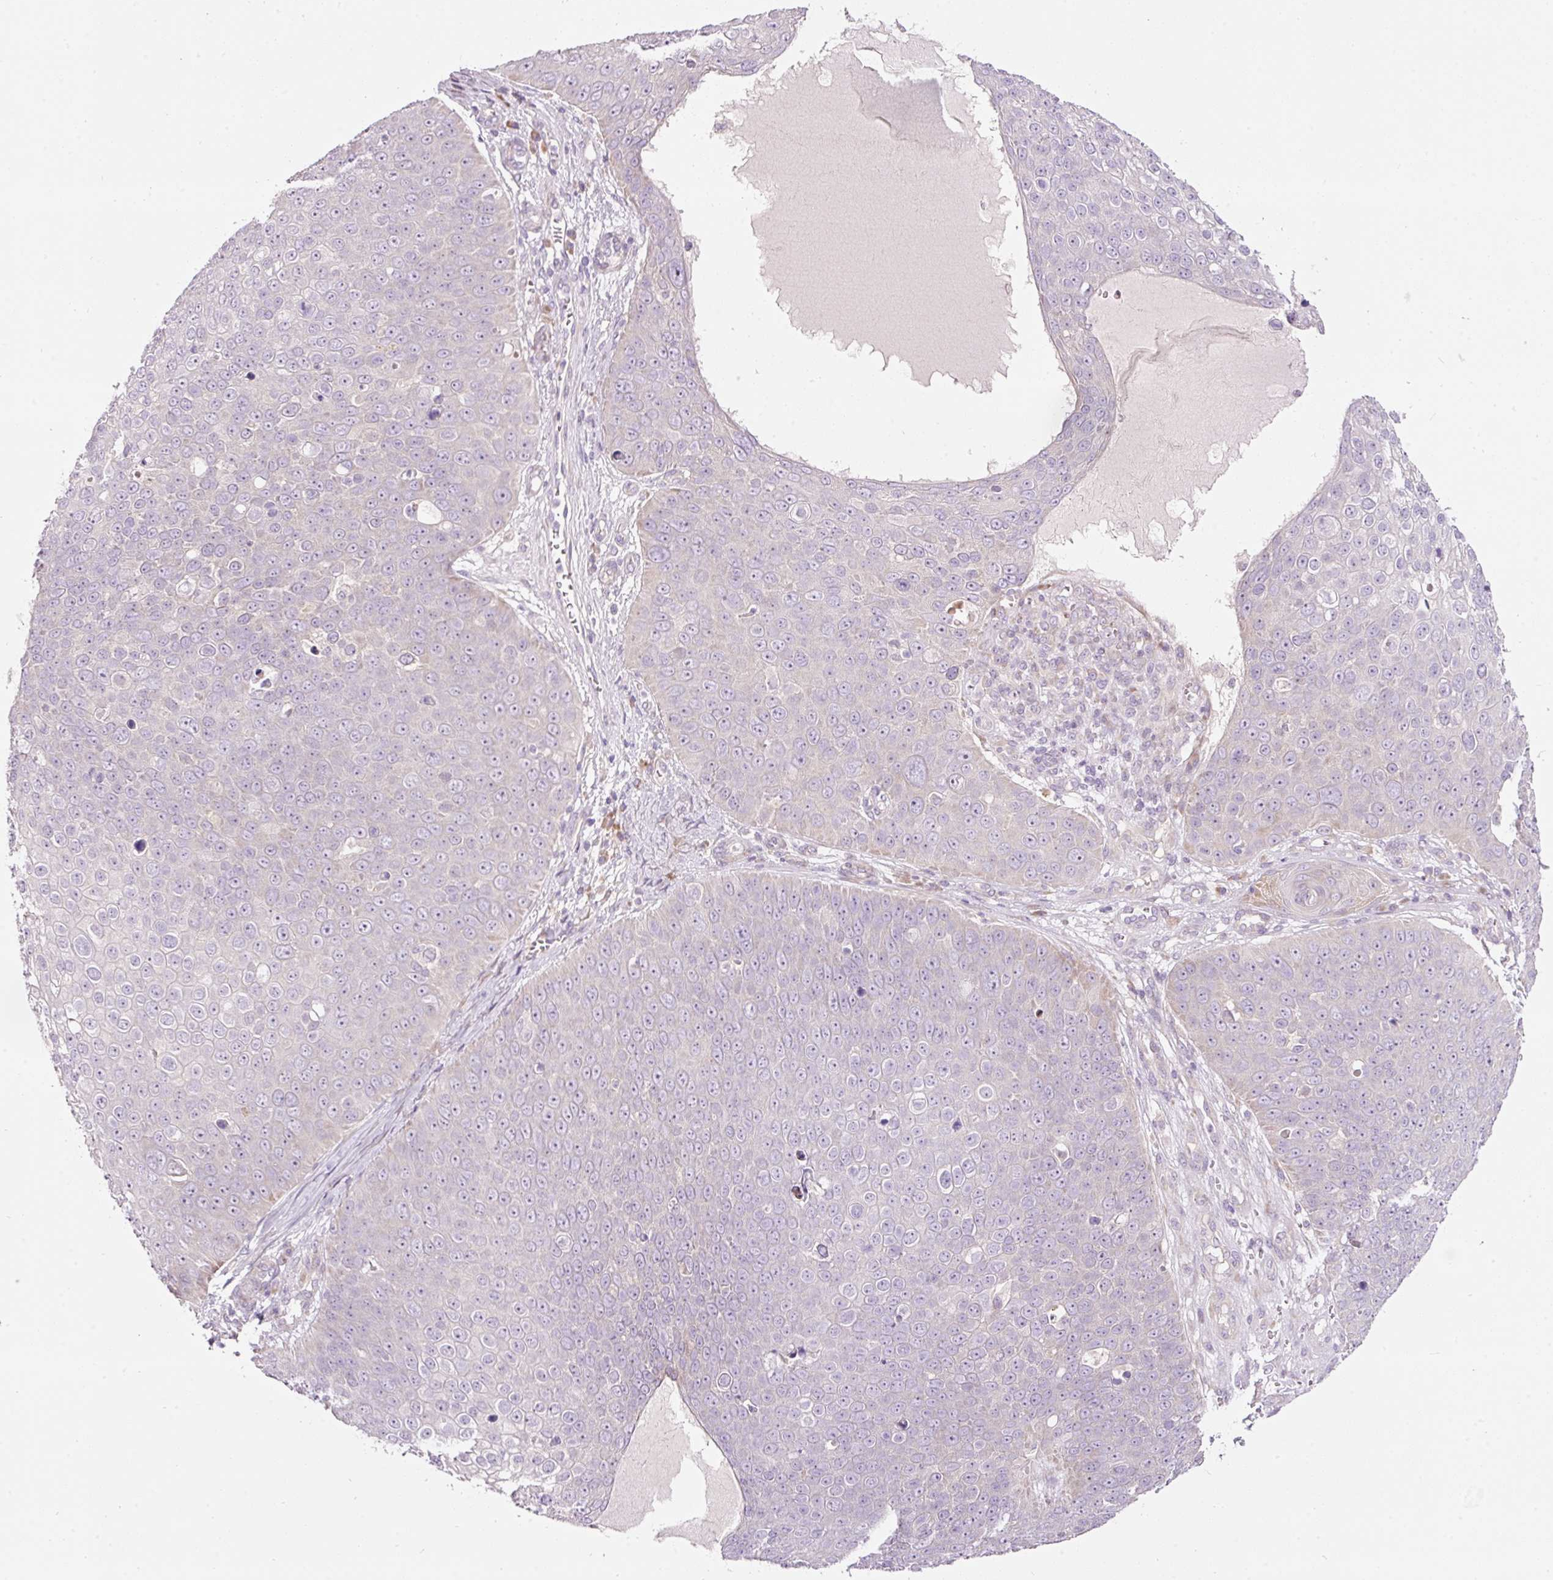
{"staining": {"intensity": "negative", "quantity": "none", "location": "none"}, "tissue": "skin cancer", "cell_type": "Tumor cells", "image_type": "cancer", "snomed": [{"axis": "morphology", "description": "Squamous cell carcinoma, NOS"}, {"axis": "topography", "description": "Skin"}], "caption": "IHC of human skin squamous cell carcinoma shows no expression in tumor cells. Brightfield microscopy of immunohistochemistry (IHC) stained with DAB (brown) and hematoxylin (blue), captured at high magnification.", "gene": "RSPO2", "patient": {"sex": "male", "age": 71}}